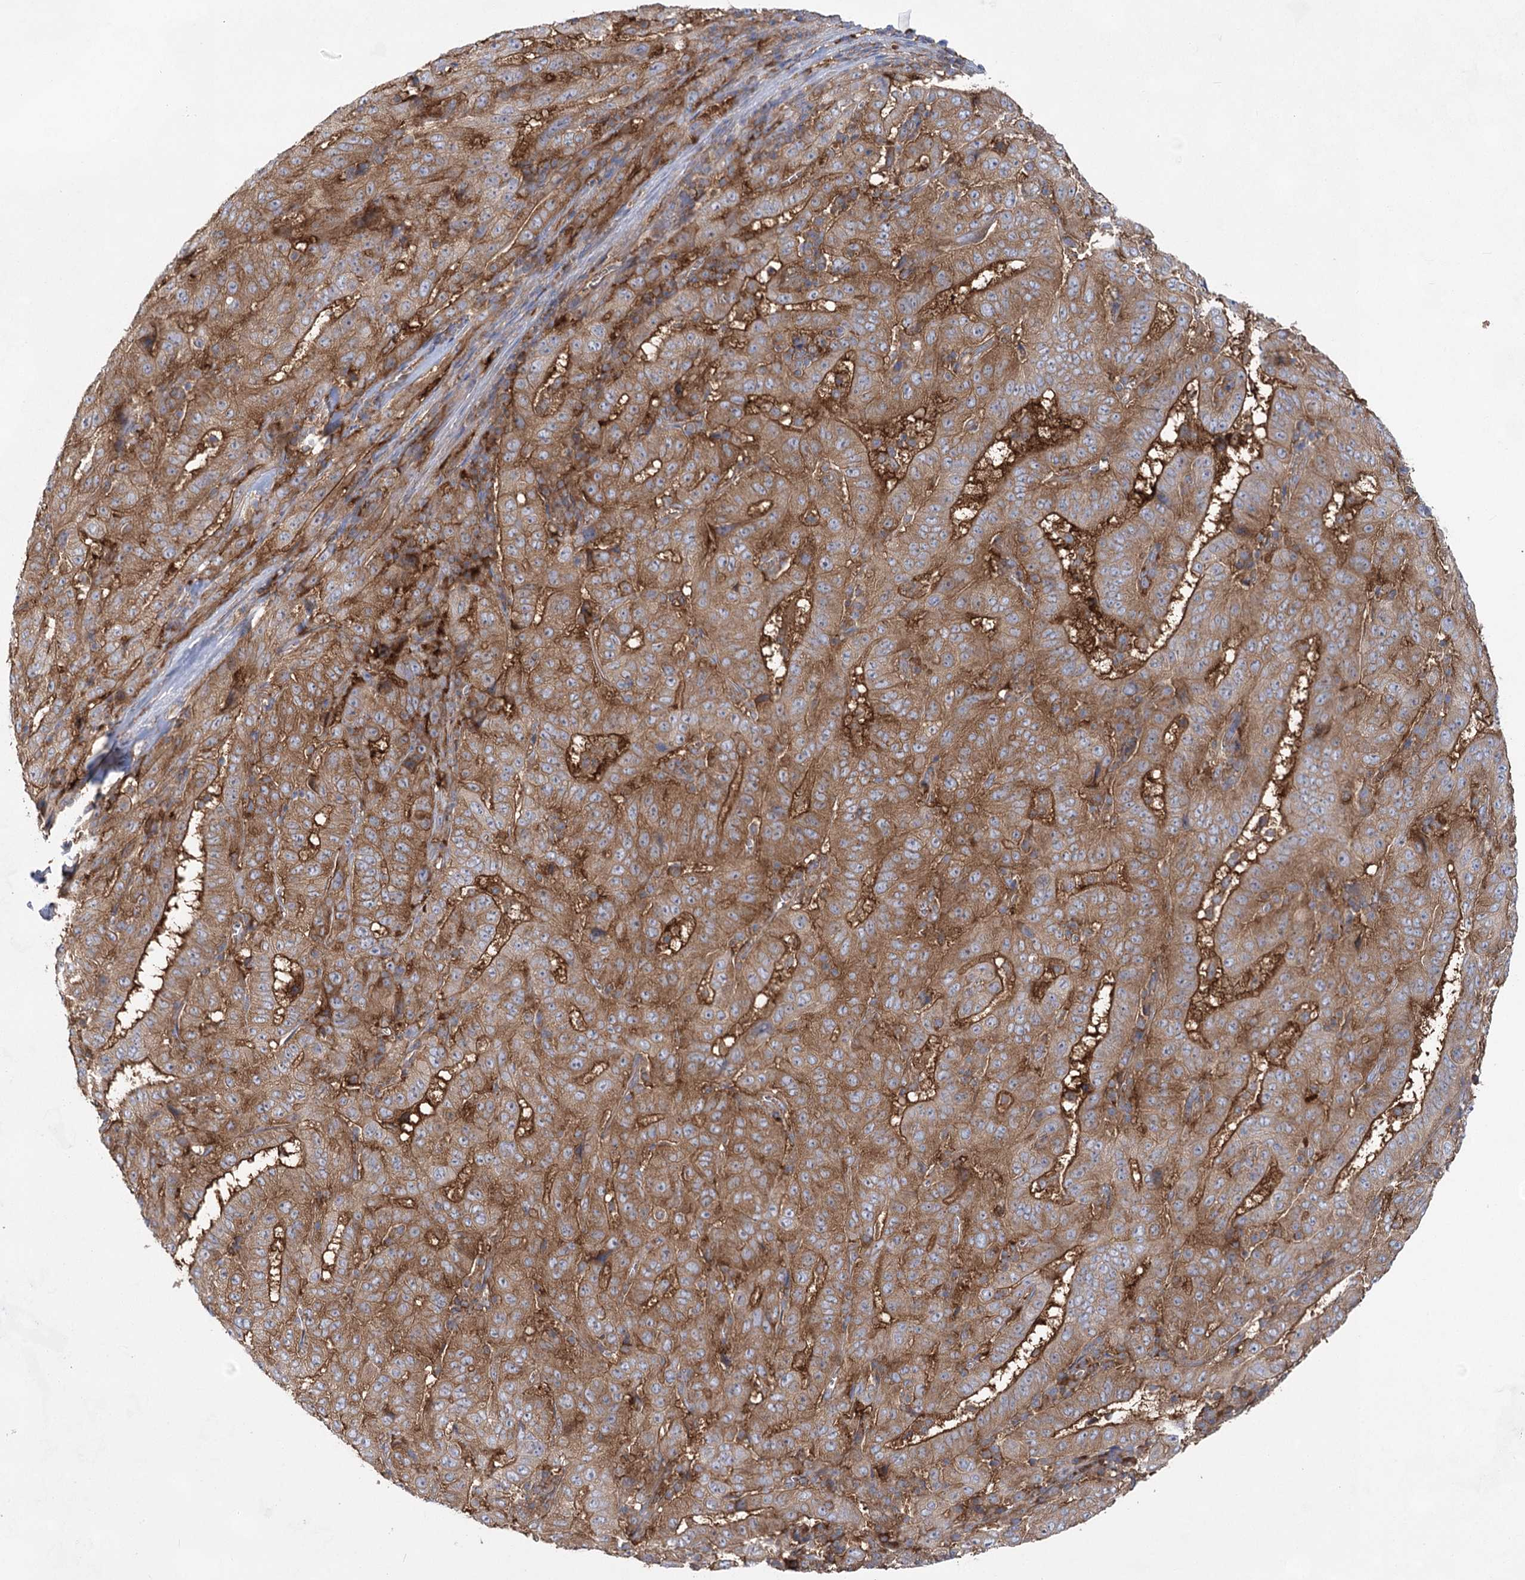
{"staining": {"intensity": "strong", "quantity": ">75%", "location": "cytoplasmic/membranous"}, "tissue": "pancreatic cancer", "cell_type": "Tumor cells", "image_type": "cancer", "snomed": [{"axis": "morphology", "description": "Adenocarcinoma, NOS"}, {"axis": "topography", "description": "Pancreas"}], "caption": "This image shows immunohistochemistry staining of human adenocarcinoma (pancreatic), with high strong cytoplasmic/membranous staining in about >75% of tumor cells.", "gene": "EIF3A", "patient": {"sex": "male", "age": 63}}